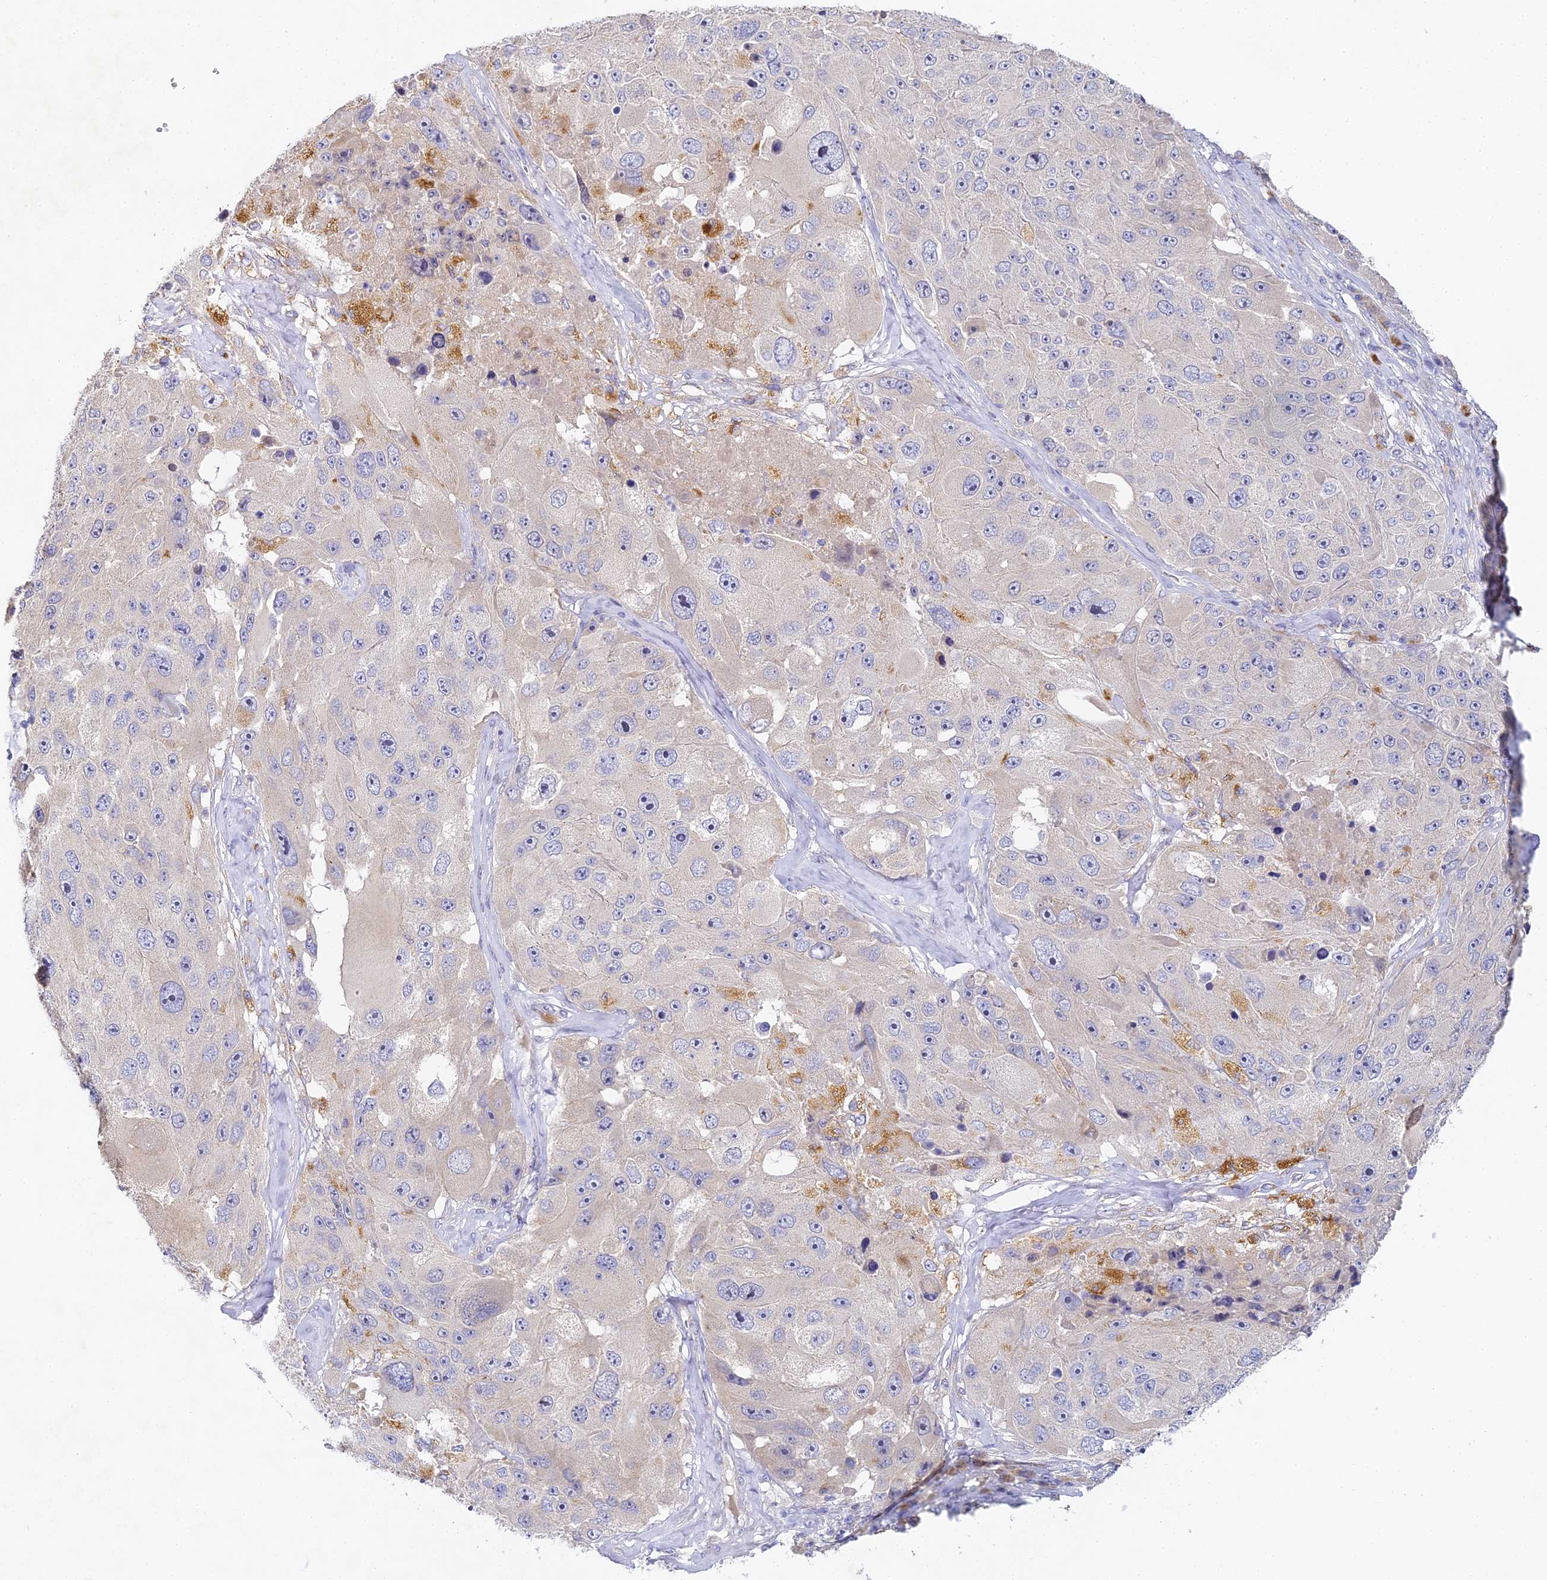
{"staining": {"intensity": "weak", "quantity": "<25%", "location": "cytoplasmic/membranous"}, "tissue": "melanoma", "cell_type": "Tumor cells", "image_type": "cancer", "snomed": [{"axis": "morphology", "description": "Malignant melanoma, Metastatic site"}, {"axis": "topography", "description": "Lymph node"}], "caption": "Immunohistochemical staining of human melanoma reveals no significant expression in tumor cells.", "gene": "DONSON", "patient": {"sex": "male", "age": 62}}